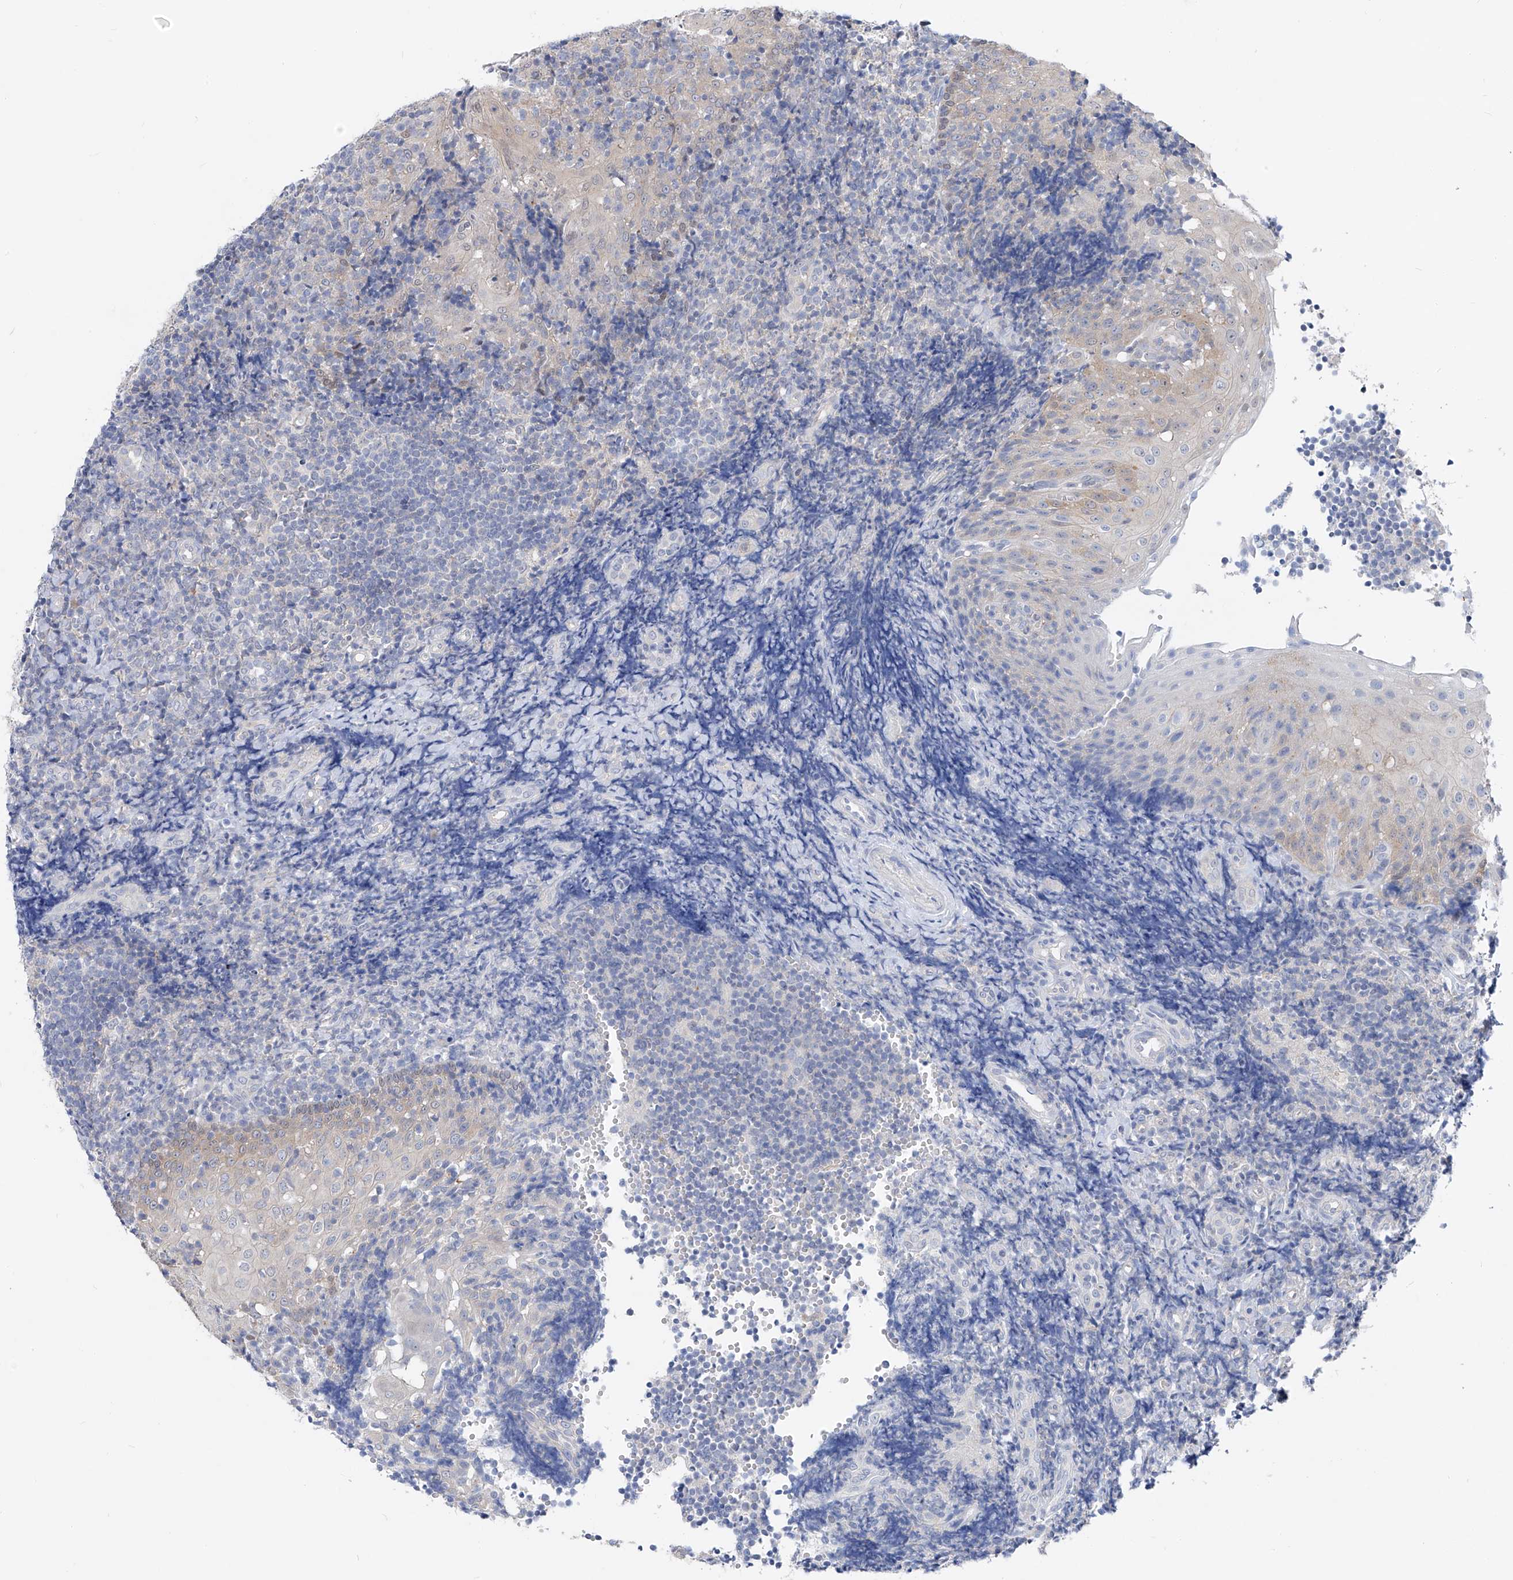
{"staining": {"intensity": "negative", "quantity": "none", "location": "none"}, "tissue": "tonsil", "cell_type": "Germinal center cells", "image_type": "normal", "snomed": [{"axis": "morphology", "description": "Normal tissue, NOS"}, {"axis": "topography", "description": "Tonsil"}], "caption": "Germinal center cells show no significant staining in benign tonsil.", "gene": "UFL1", "patient": {"sex": "female", "age": 40}}